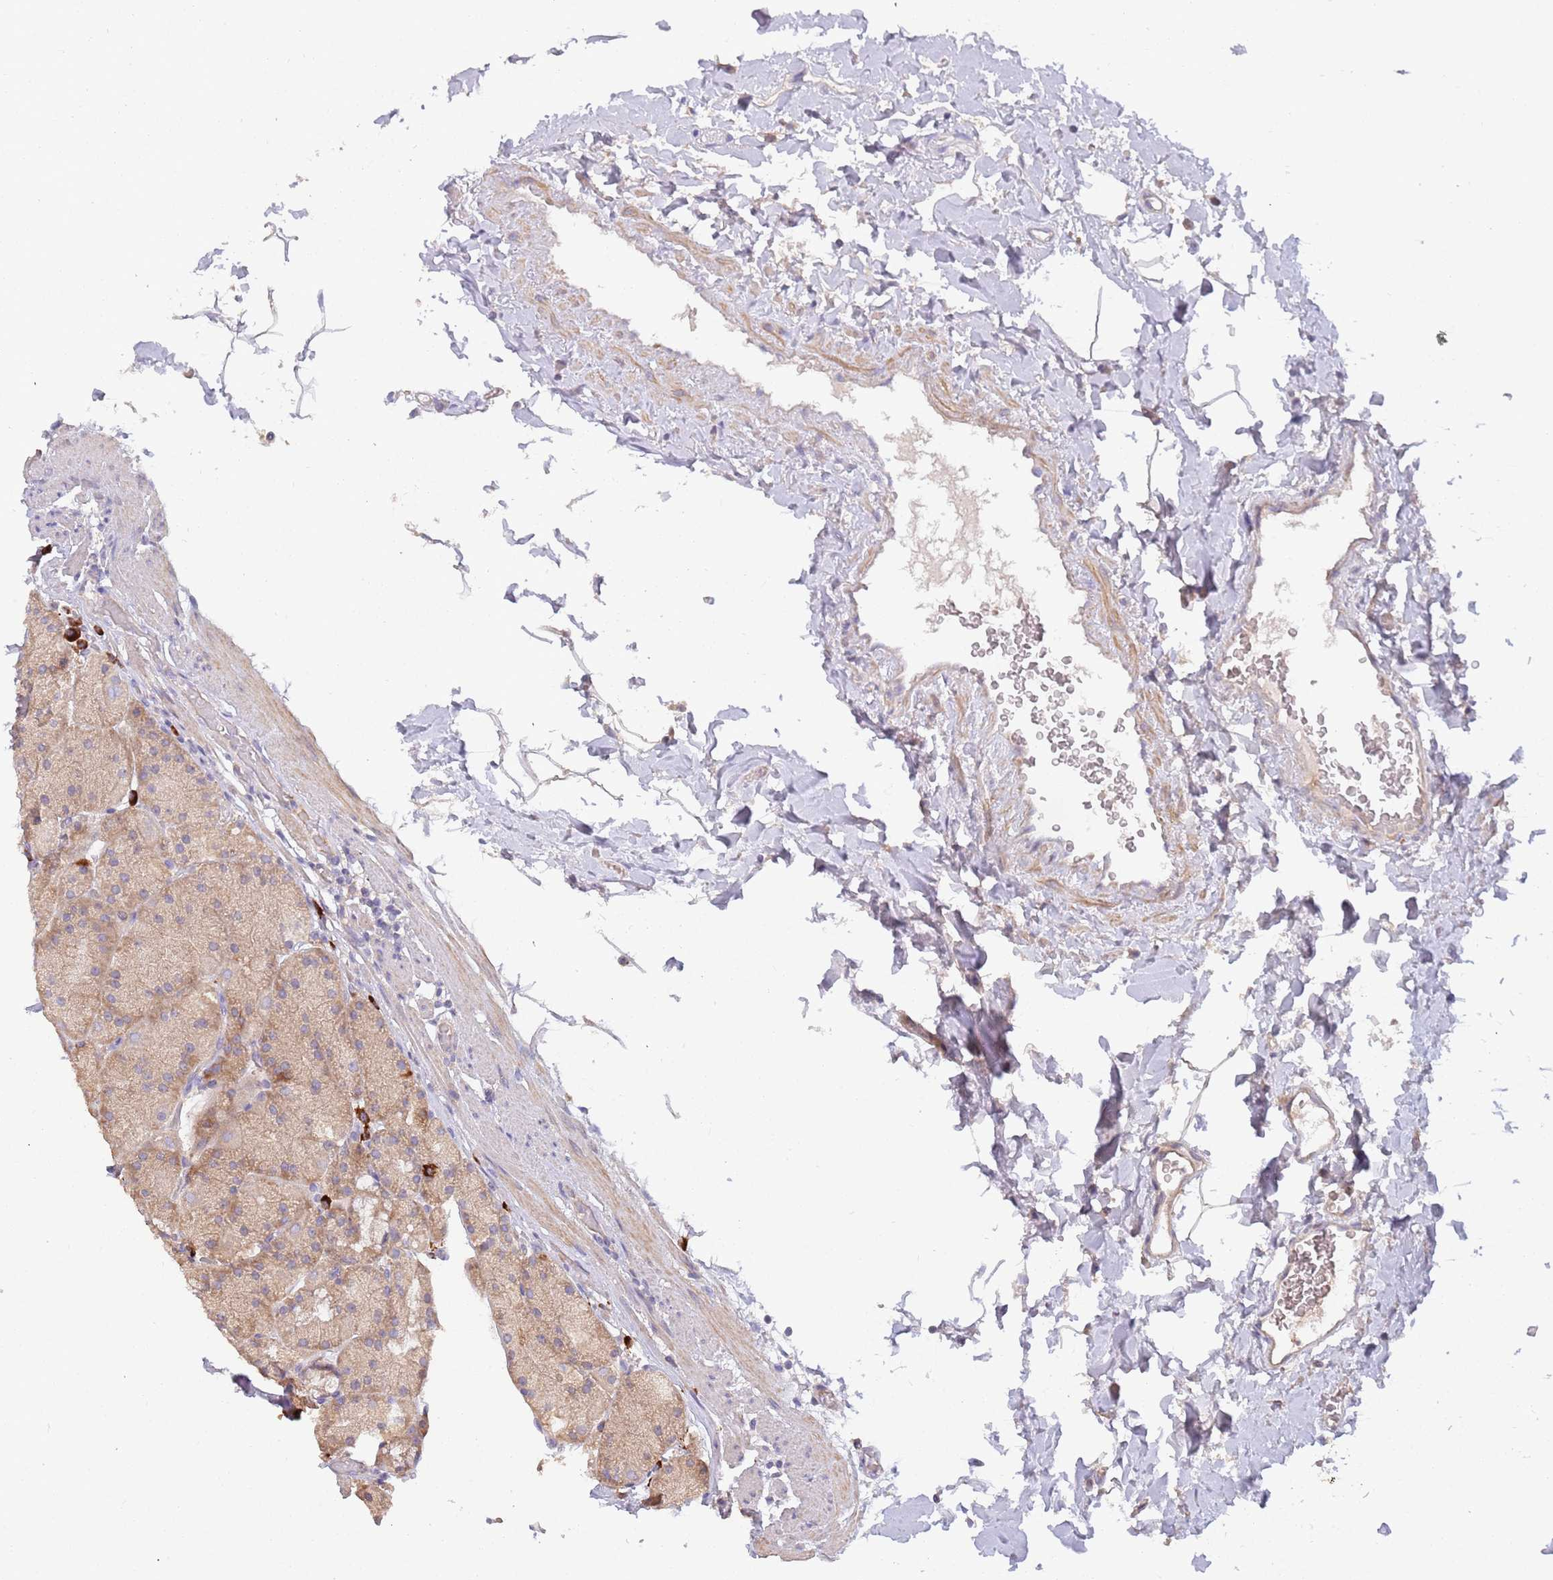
{"staining": {"intensity": "moderate", "quantity": "<25%", "location": "cytoplasmic/membranous"}, "tissue": "stomach", "cell_type": "Glandular cells", "image_type": "normal", "snomed": [{"axis": "morphology", "description": "Normal tissue, NOS"}, {"axis": "topography", "description": "Stomach, upper"}, {"axis": "topography", "description": "Stomach, lower"}], "caption": "This histopathology image demonstrates IHC staining of benign human stomach, with low moderate cytoplasmic/membranous expression in approximately <25% of glandular cells.", "gene": "SUSD1", "patient": {"sex": "male", "age": 67}}